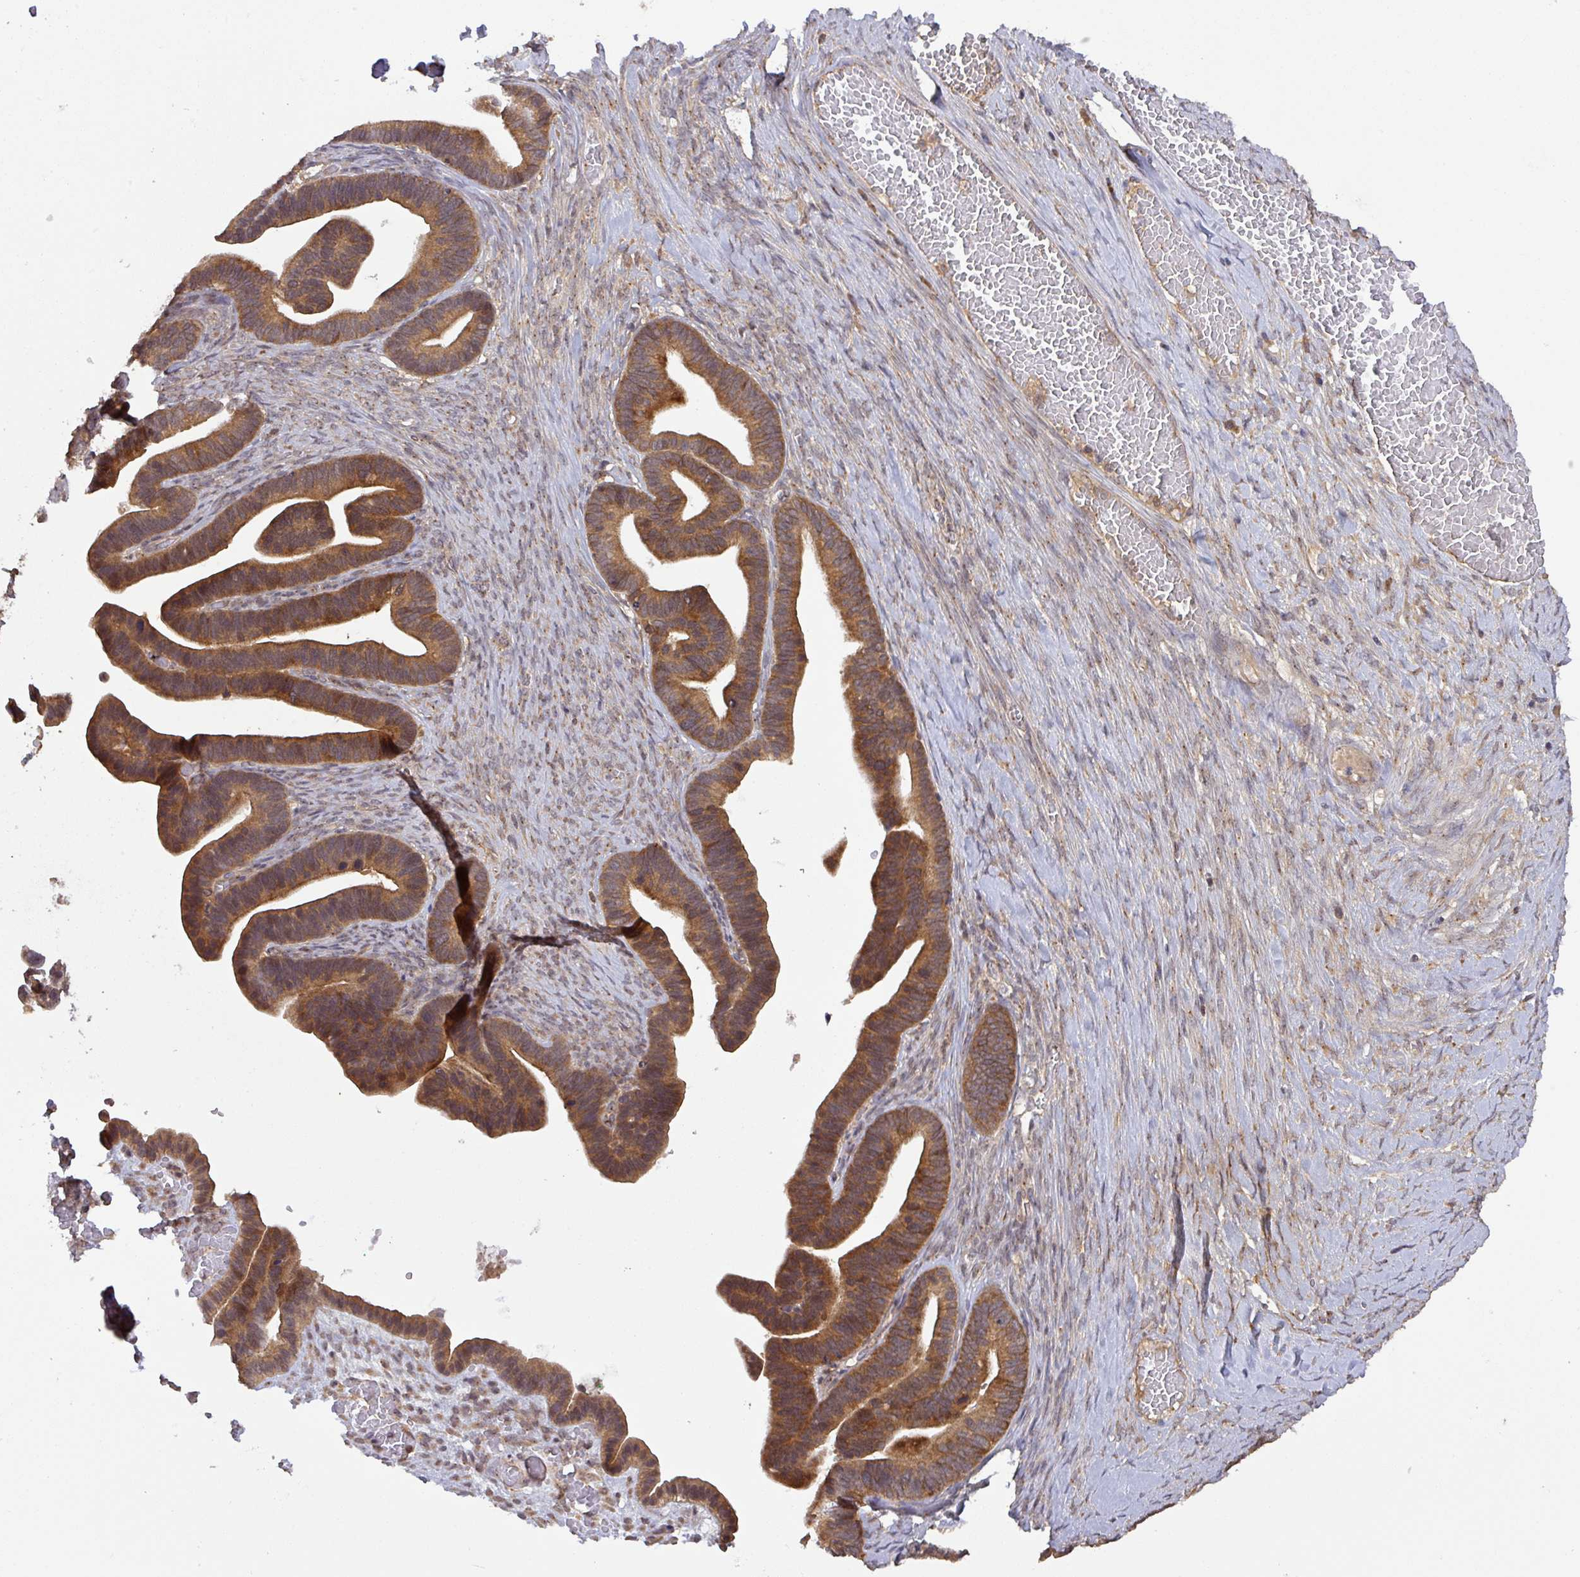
{"staining": {"intensity": "moderate", "quantity": ">75%", "location": "cytoplasmic/membranous"}, "tissue": "ovarian cancer", "cell_type": "Tumor cells", "image_type": "cancer", "snomed": [{"axis": "morphology", "description": "Cystadenocarcinoma, serous, NOS"}, {"axis": "topography", "description": "Ovary"}], "caption": "Ovarian serous cystadenocarcinoma stained for a protein (brown) displays moderate cytoplasmic/membranous positive positivity in approximately >75% of tumor cells.", "gene": "CCDC121", "patient": {"sex": "female", "age": 56}}